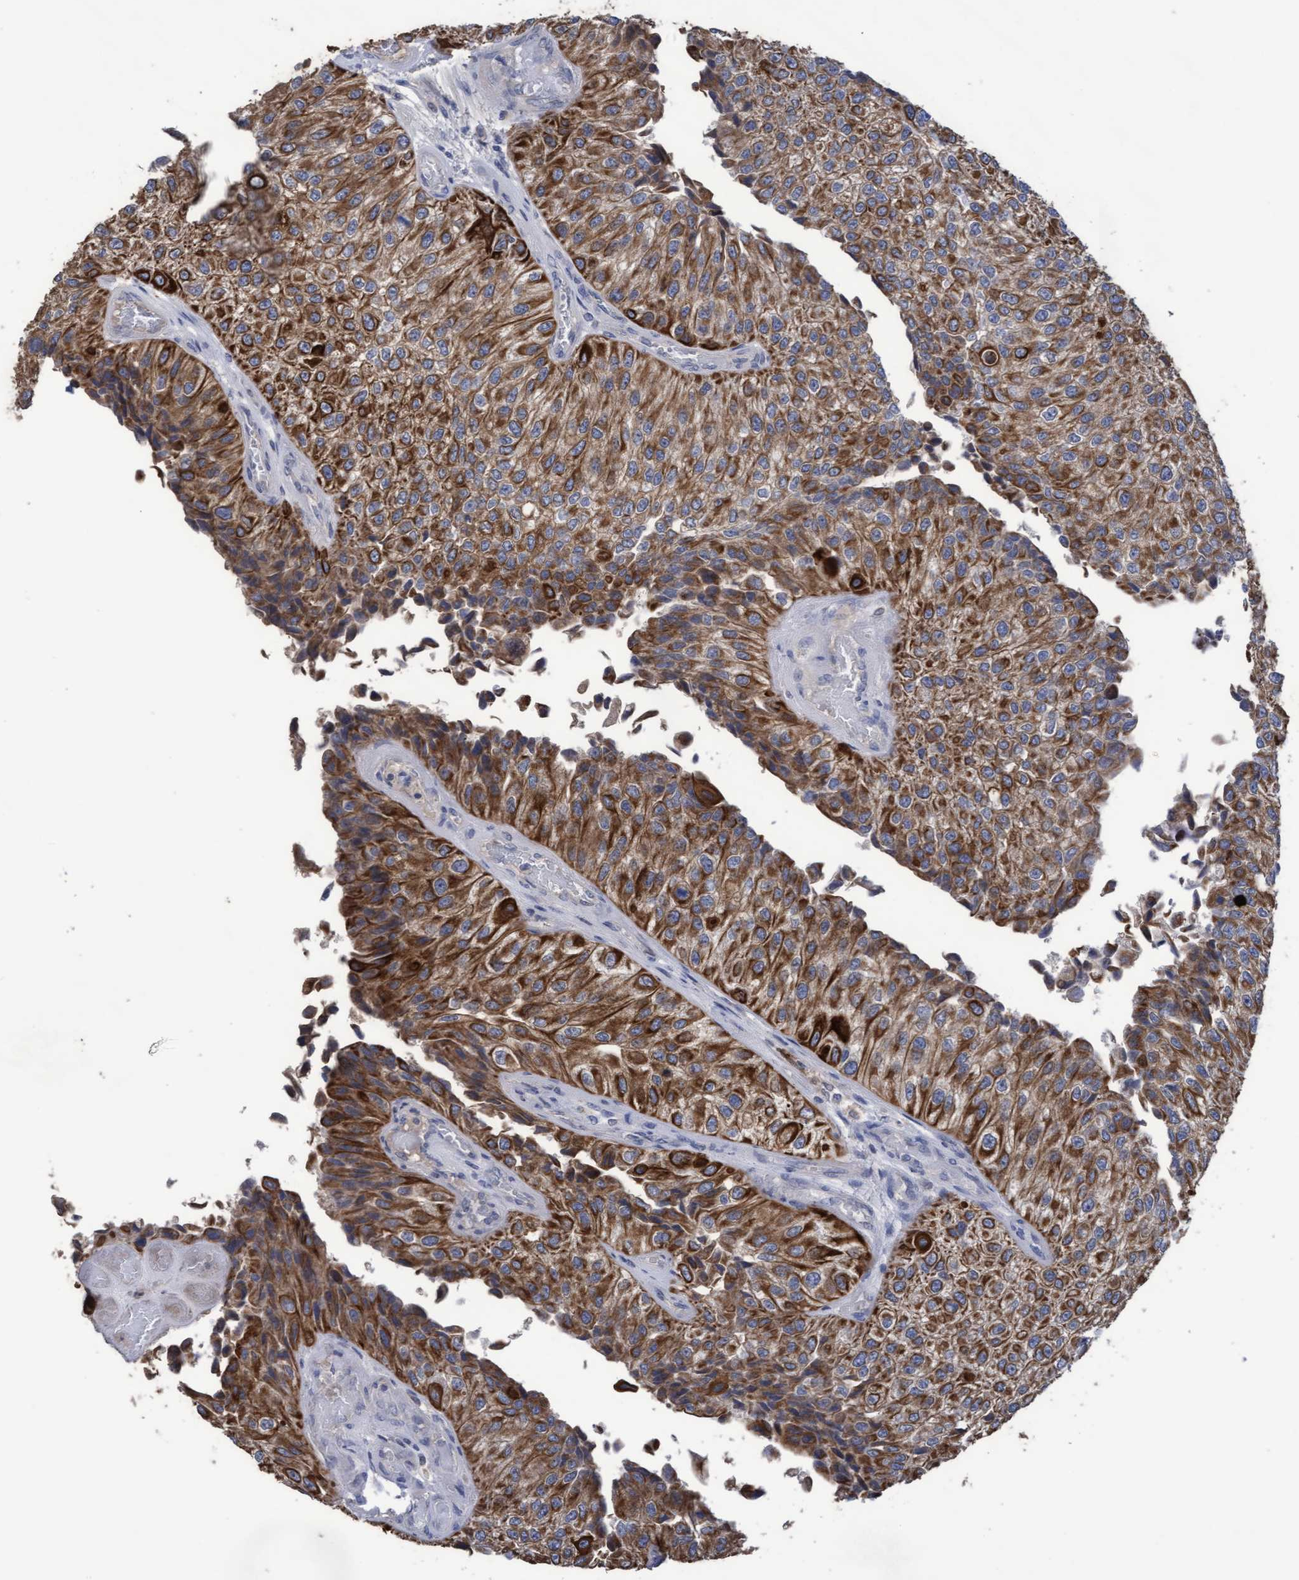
{"staining": {"intensity": "moderate", "quantity": ">75%", "location": "cytoplasmic/membranous"}, "tissue": "urothelial cancer", "cell_type": "Tumor cells", "image_type": "cancer", "snomed": [{"axis": "morphology", "description": "Urothelial carcinoma, High grade"}, {"axis": "topography", "description": "Kidney"}, {"axis": "topography", "description": "Urinary bladder"}], "caption": "A brown stain shows moderate cytoplasmic/membranous staining of a protein in high-grade urothelial carcinoma tumor cells.", "gene": "KRT24", "patient": {"sex": "male", "age": 77}}